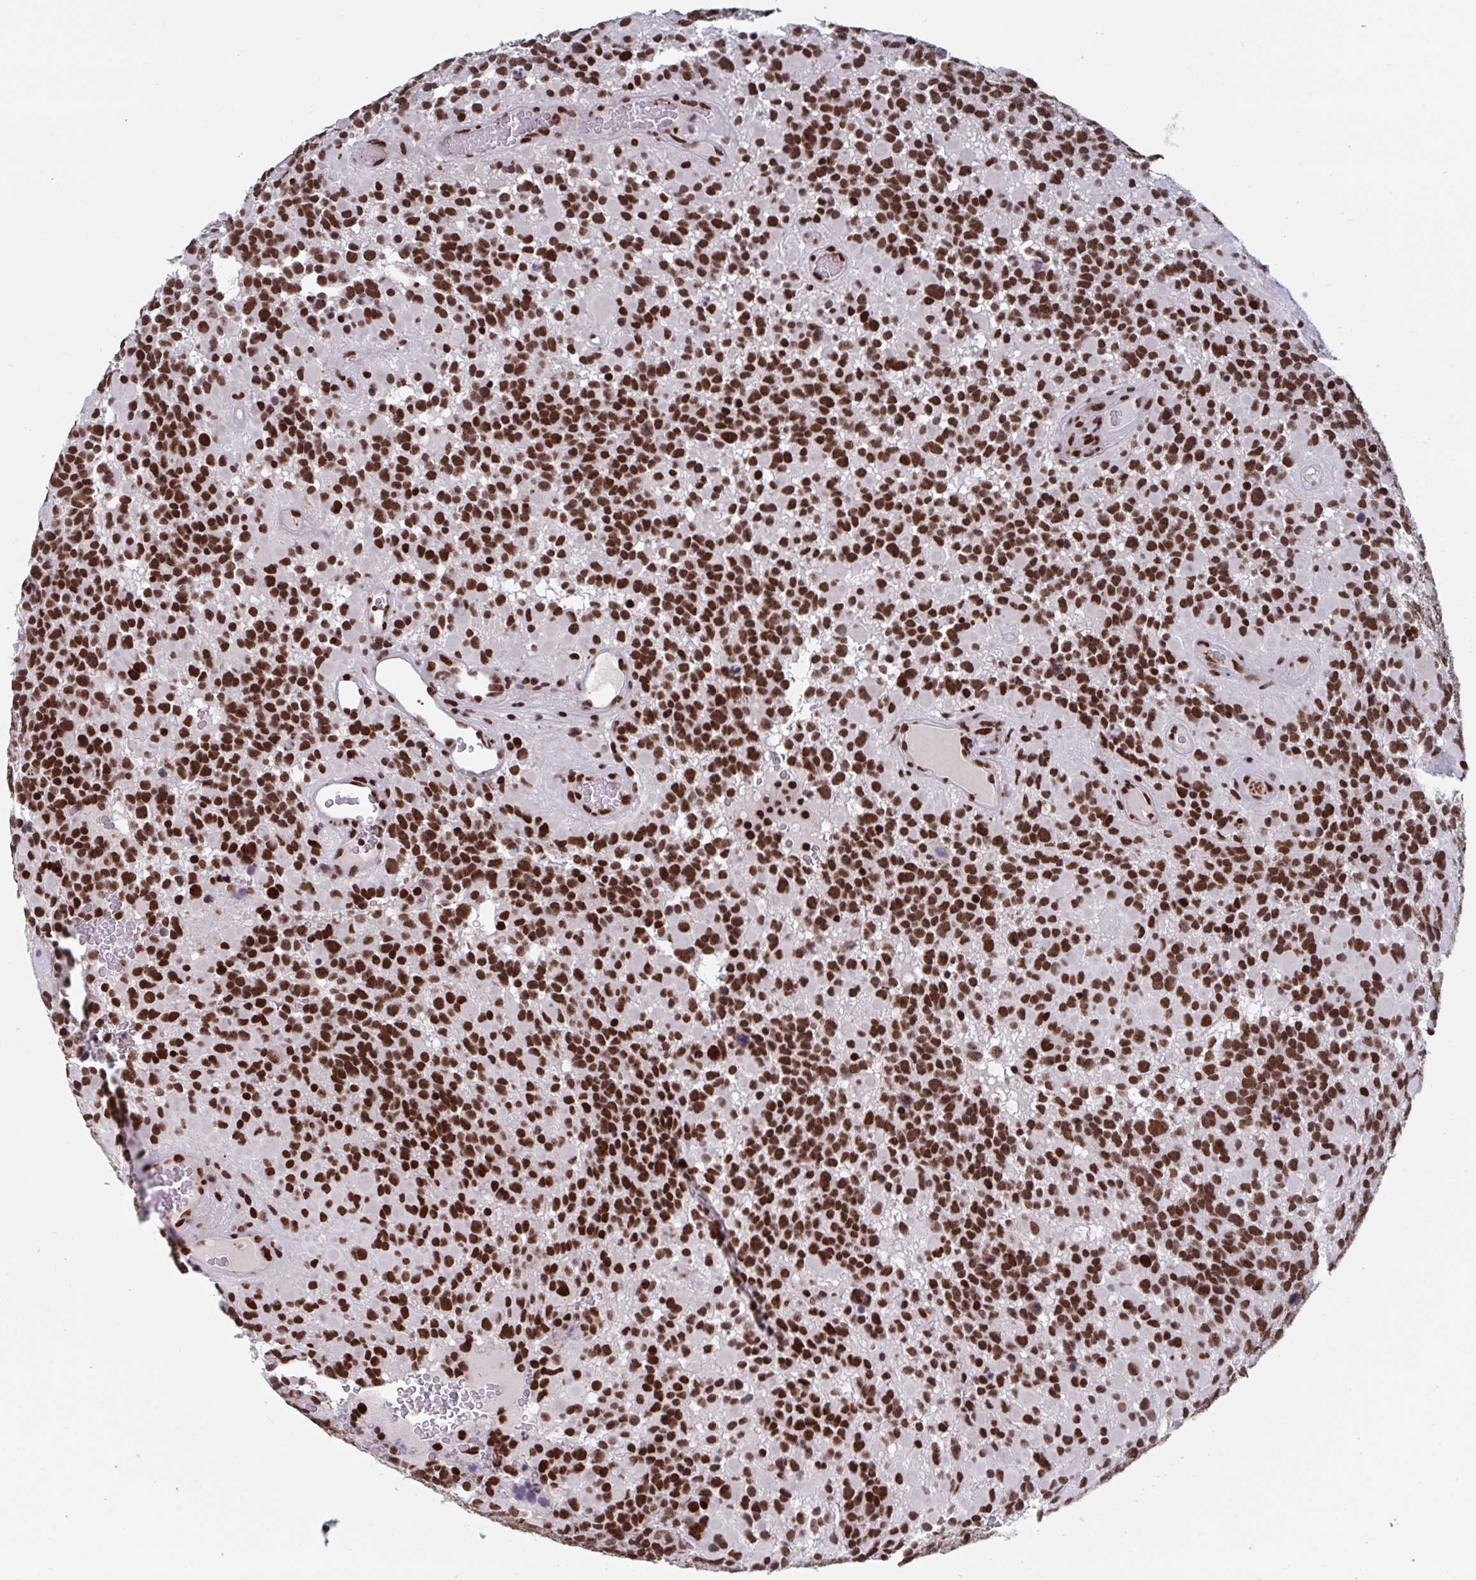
{"staining": {"intensity": "strong", "quantity": ">75%", "location": "nuclear"}, "tissue": "glioma", "cell_type": "Tumor cells", "image_type": "cancer", "snomed": [{"axis": "morphology", "description": "Glioma, malignant, High grade"}, {"axis": "topography", "description": "Brain"}], "caption": "Human malignant glioma (high-grade) stained with a brown dye exhibits strong nuclear positive staining in about >75% of tumor cells.", "gene": "ZNF607", "patient": {"sex": "female", "age": 40}}